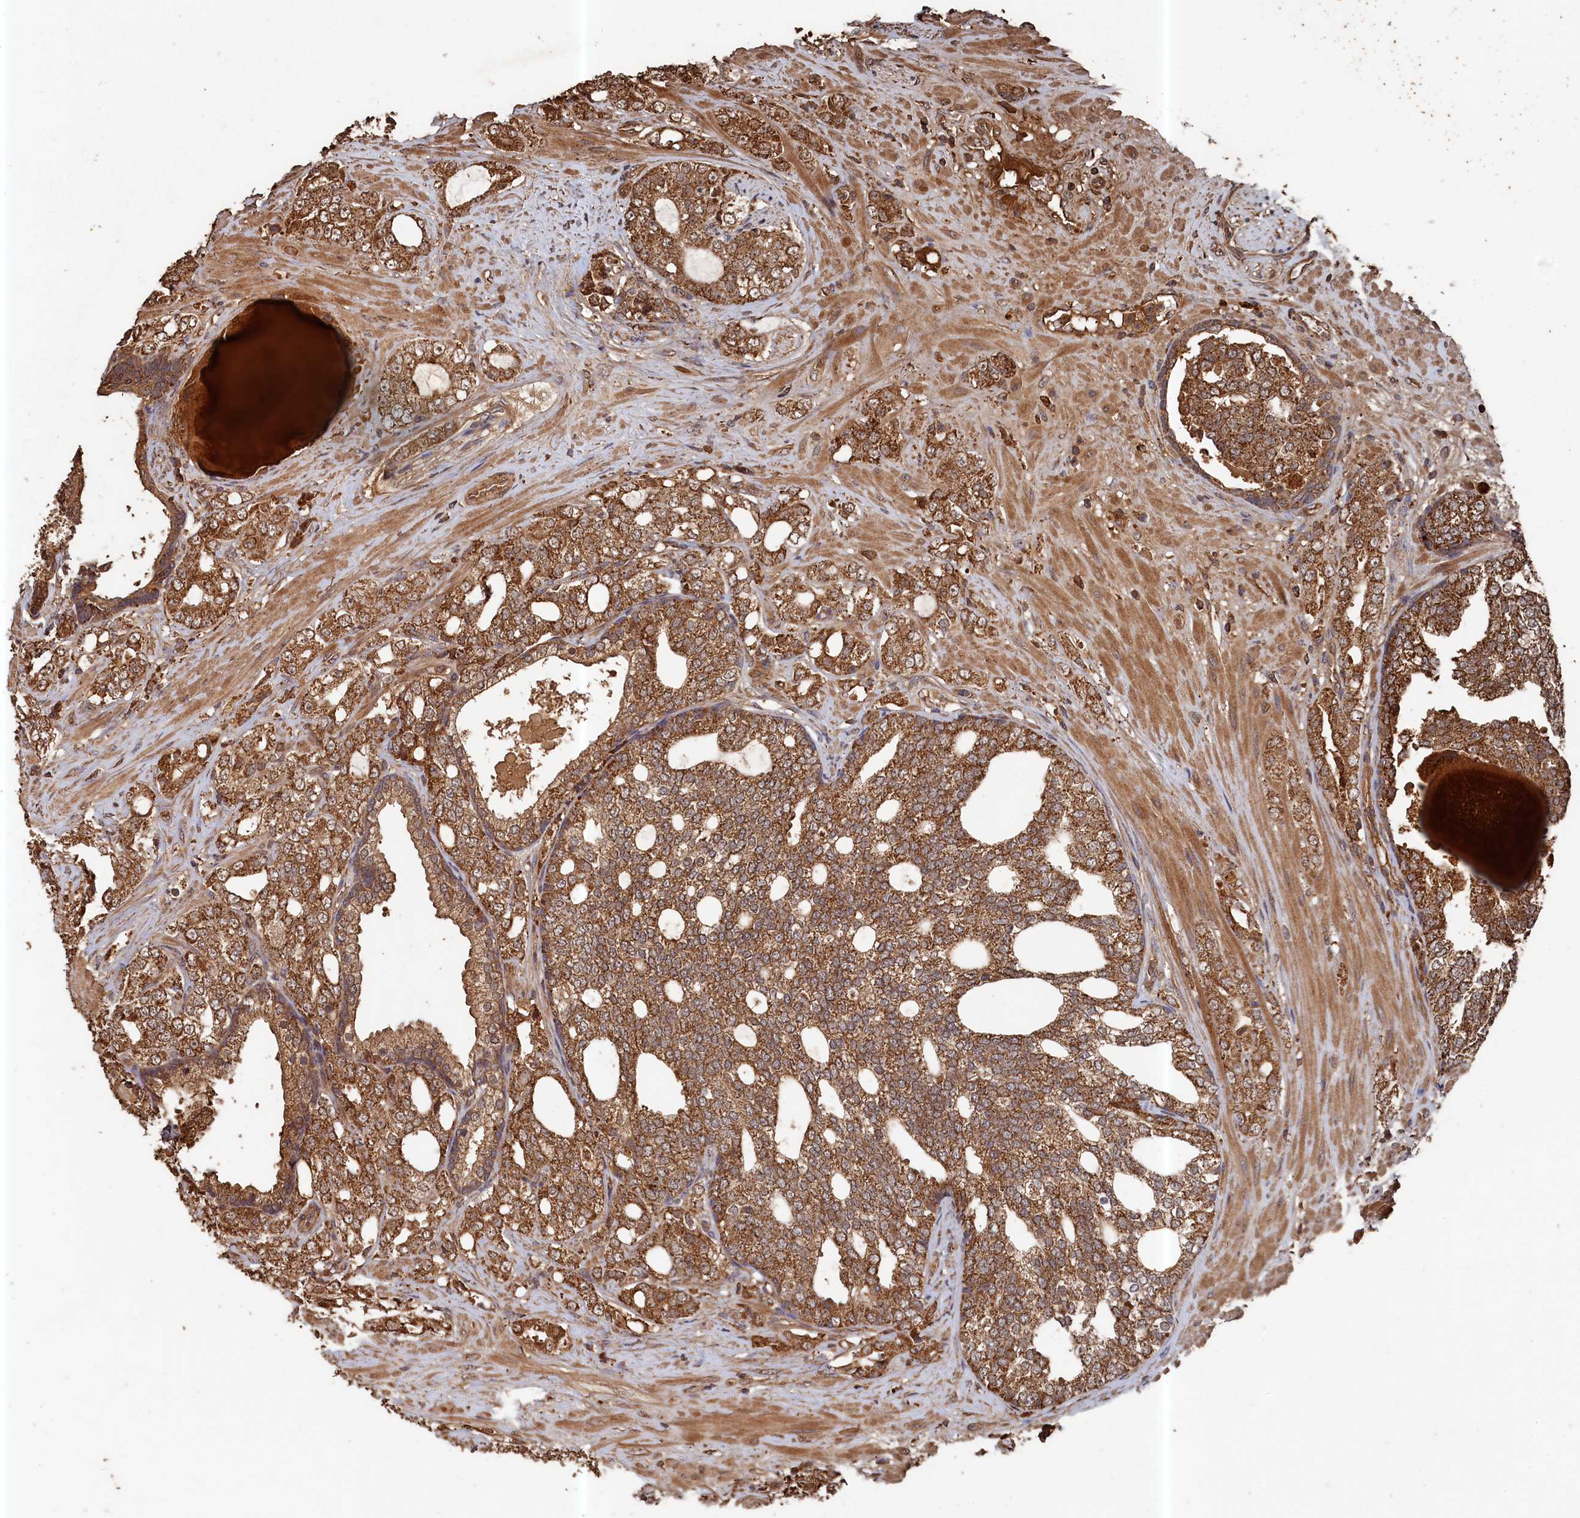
{"staining": {"intensity": "moderate", "quantity": ">75%", "location": "cytoplasmic/membranous"}, "tissue": "prostate cancer", "cell_type": "Tumor cells", "image_type": "cancer", "snomed": [{"axis": "morphology", "description": "Adenocarcinoma, High grade"}, {"axis": "topography", "description": "Prostate"}], "caption": "Adenocarcinoma (high-grade) (prostate) stained for a protein (brown) exhibits moderate cytoplasmic/membranous positive expression in approximately >75% of tumor cells.", "gene": "SNX33", "patient": {"sex": "male", "age": 64}}